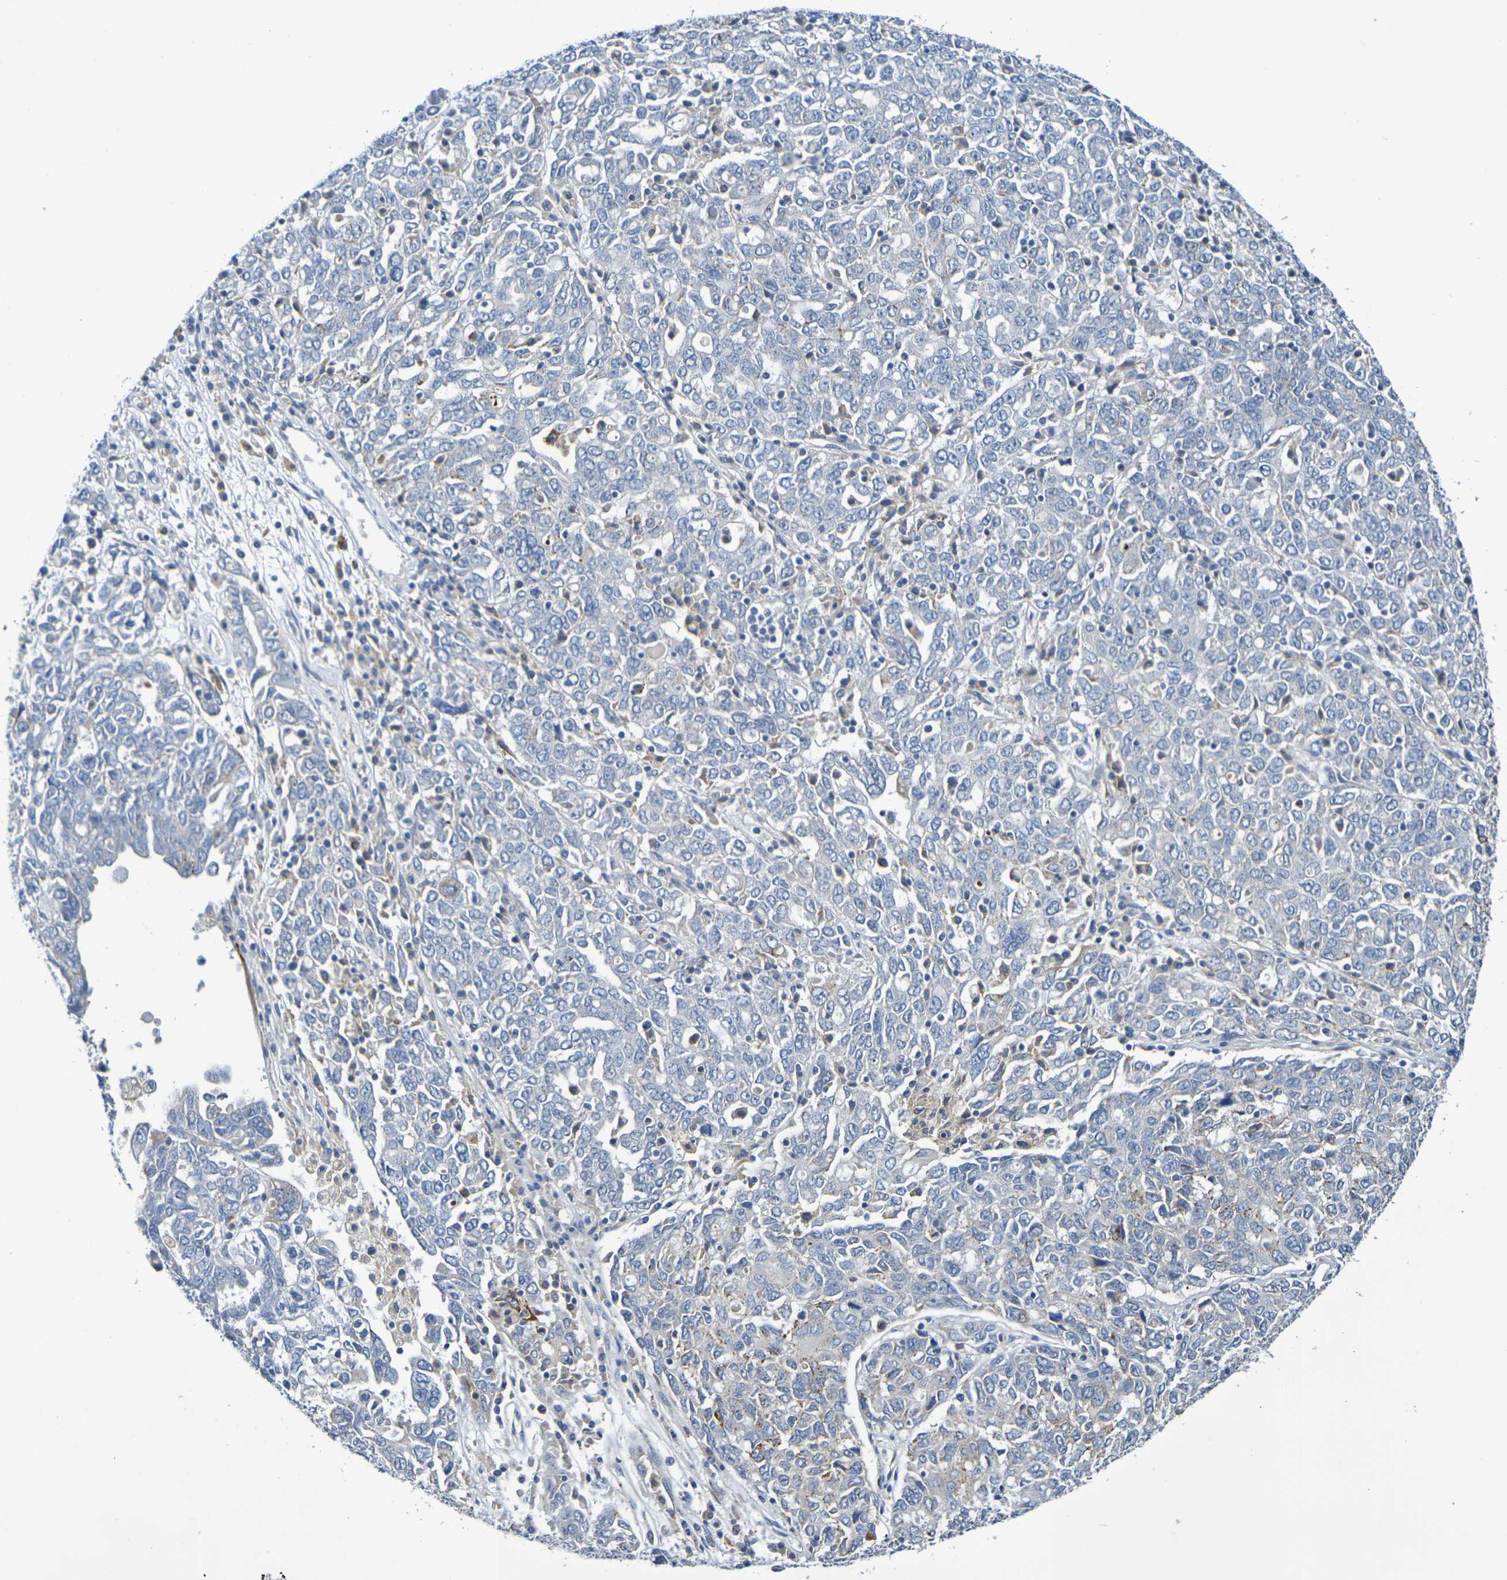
{"staining": {"intensity": "negative", "quantity": "none", "location": "none"}, "tissue": "ovarian cancer", "cell_type": "Tumor cells", "image_type": "cancer", "snomed": [{"axis": "morphology", "description": "Carcinoma, endometroid"}, {"axis": "topography", "description": "Ovary"}], "caption": "DAB (3,3'-diaminobenzidine) immunohistochemical staining of human ovarian cancer reveals no significant expression in tumor cells.", "gene": "SDC4", "patient": {"sex": "female", "age": 62}}